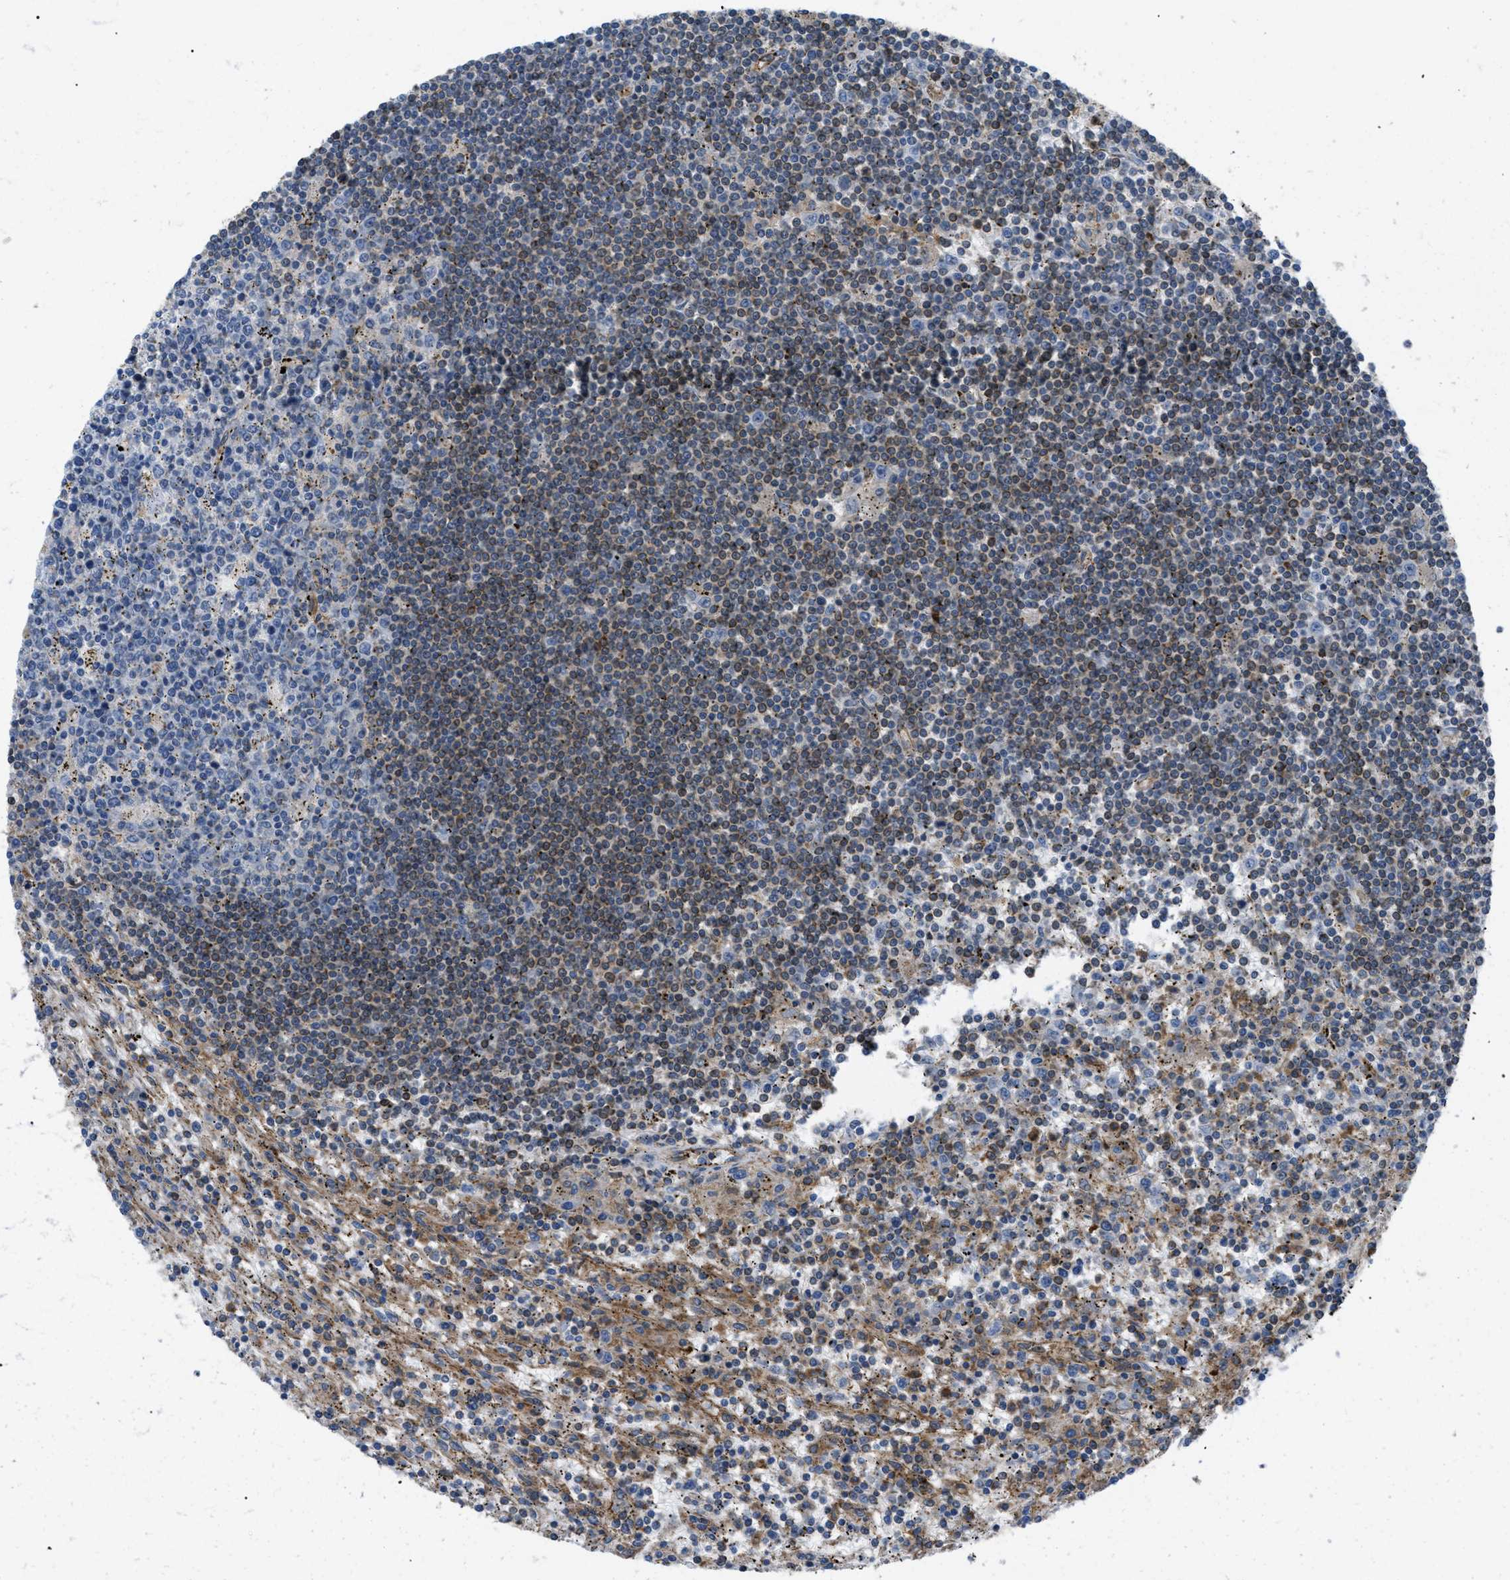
{"staining": {"intensity": "weak", "quantity": "25%-75%", "location": "cytoplasmic/membranous"}, "tissue": "lymphoma", "cell_type": "Tumor cells", "image_type": "cancer", "snomed": [{"axis": "morphology", "description": "Malignant lymphoma, non-Hodgkin's type, Low grade"}, {"axis": "topography", "description": "Spleen"}], "caption": "This photomicrograph demonstrates immunohistochemistry staining of malignant lymphoma, non-Hodgkin's type (low-grade), with low weak cytoplasmic/membranous positivity in about 25%-75% of tumor cells.", "gene": "ATP2A3", "patient": {"sex": "male", "age": 76}}